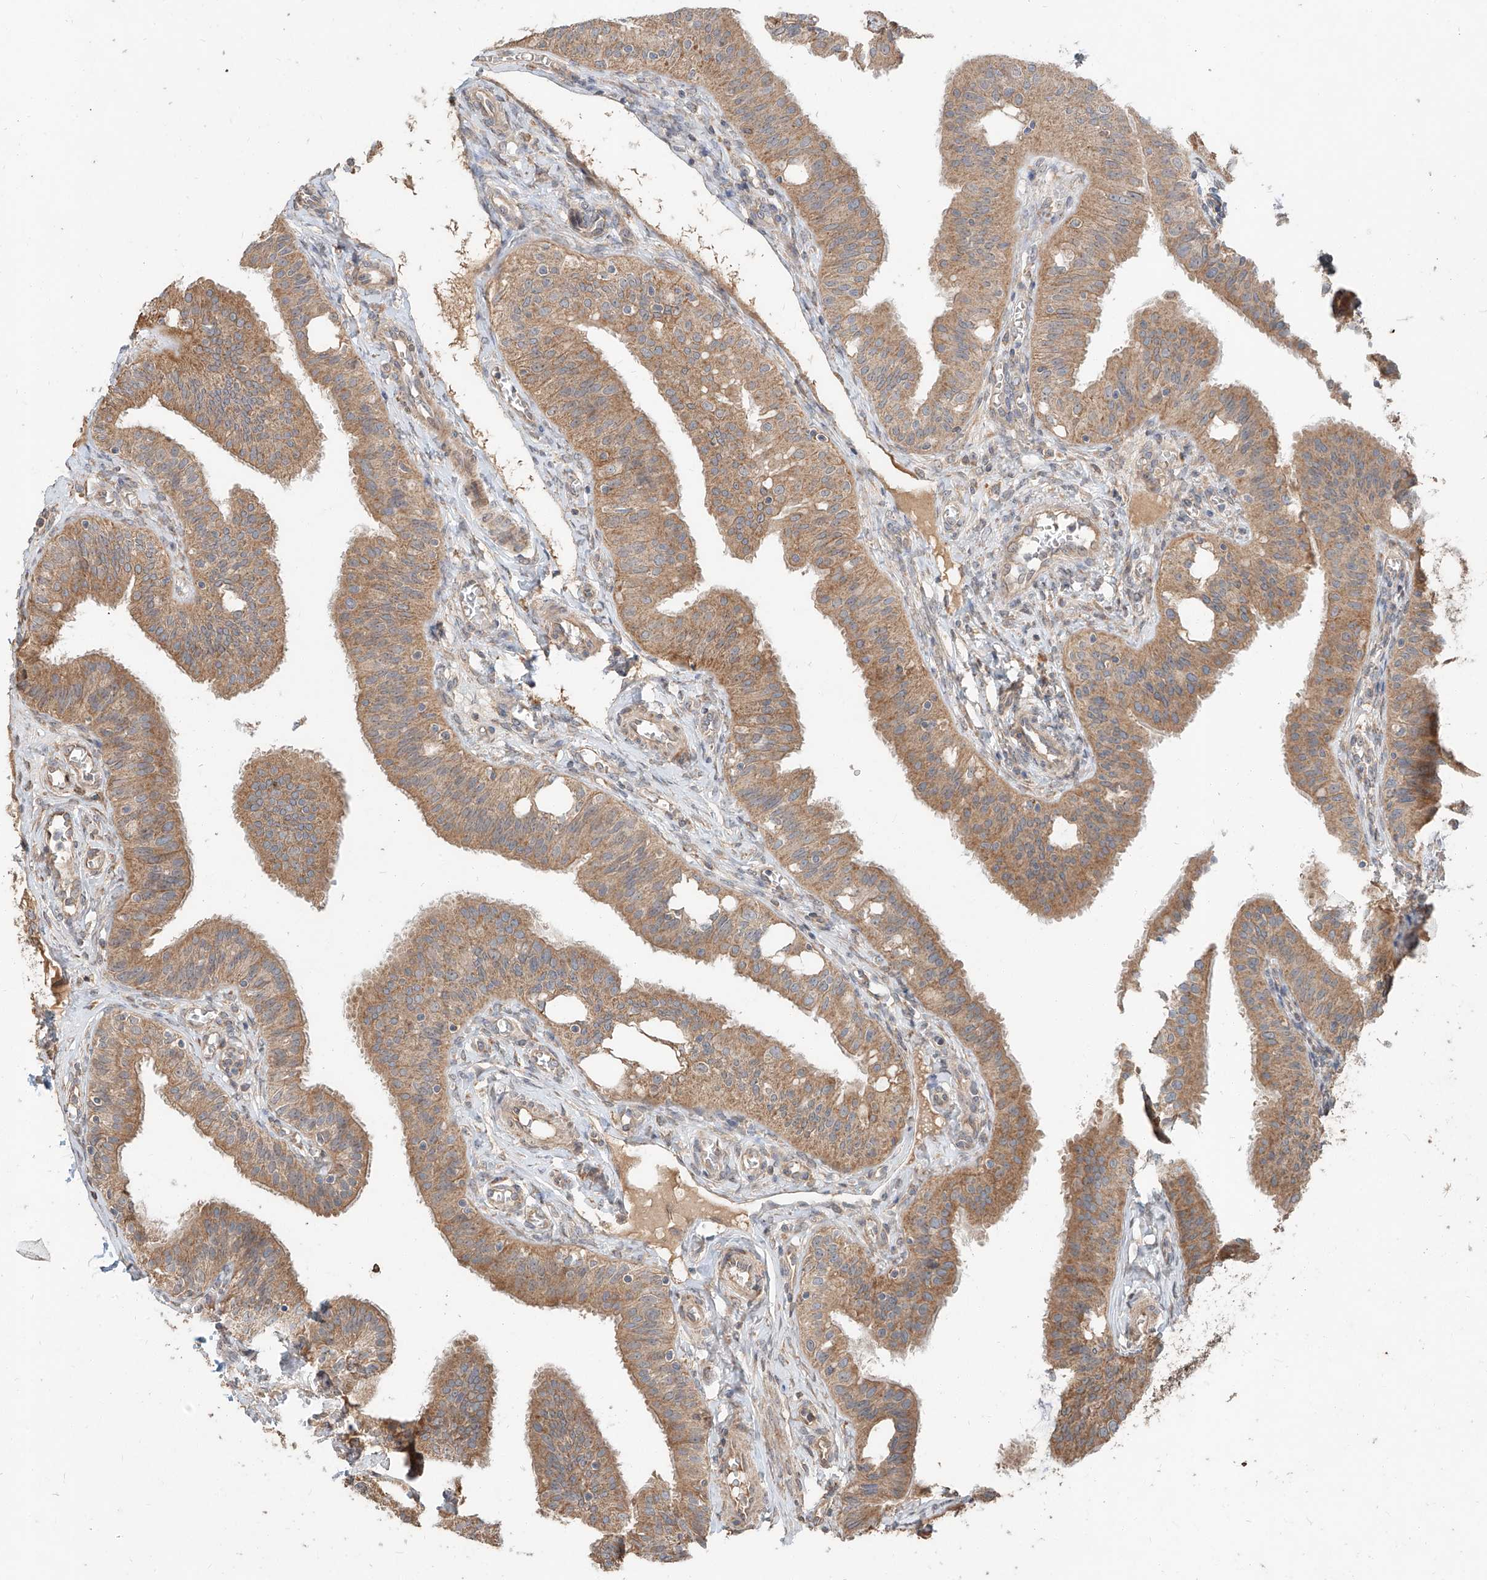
{"staining": {"intensity": "moderate", "quantity": ">75%", "location": "cytoplasmic/membranous"}, "tissue": "fallopian tube", "cell_type": "Glandular cells", "image_type": "normal", "snomed": [{"axis": "morphology", "description": "Normal tissue, NOS"}, {"axis": "topography", "description": "Fallopian tube"}, {"axis": "topography", "description": "Ovary"}], "caption": "Immunohistochemical staining of normal fallopian tube demonstrates >75% levels of moderate cytoplasmic/membranous protein expression in approximately >75% of glandular cells. (brown staining indicates protein expression, while blue staining denotes nuclei).", "gene": "STX19", "patient": {"sex": "female", "age": 42}}